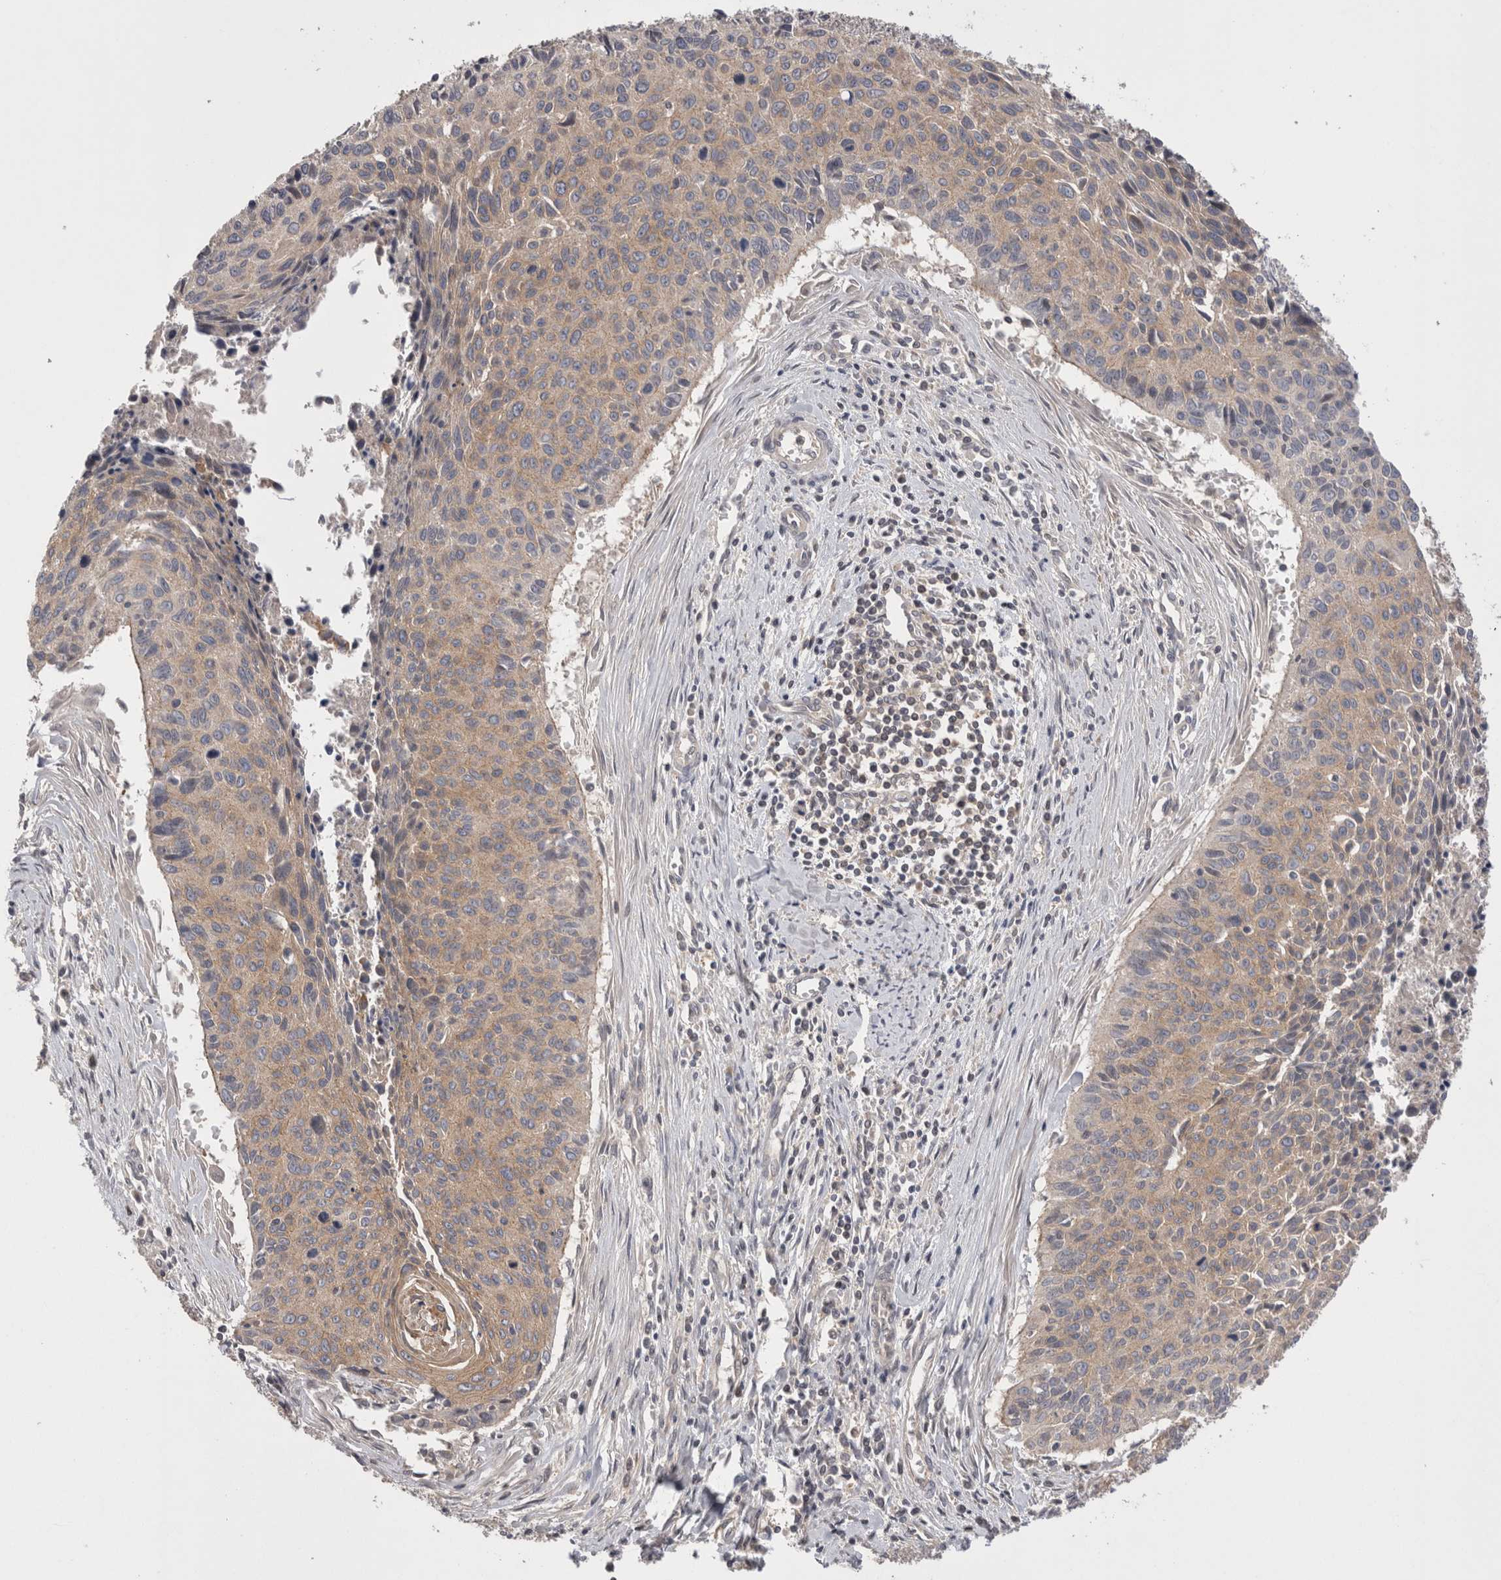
{"staining": {"intensity": "moderate", "quantity": ">75%", "location": "cytoplasmic/membranous"}, "tissue": "cervical cancer", "cell_type": "Tumor cells", "image_type": "cancer", "snomed": [{"axis": "morphology", "description": "Squamous cell carcinoma, NOS"}, {"axis": "topography", "description": "Cervix"}], "caption": "This is a histology image of immunohistochemistry staining of cervical cancer (squamous cell carcinoma), which shows moderate positivity in the cytoplasmic/membranous of tumor cells.", "gene": "OTOR", "patient": {"sex": "female", "age": 55}}